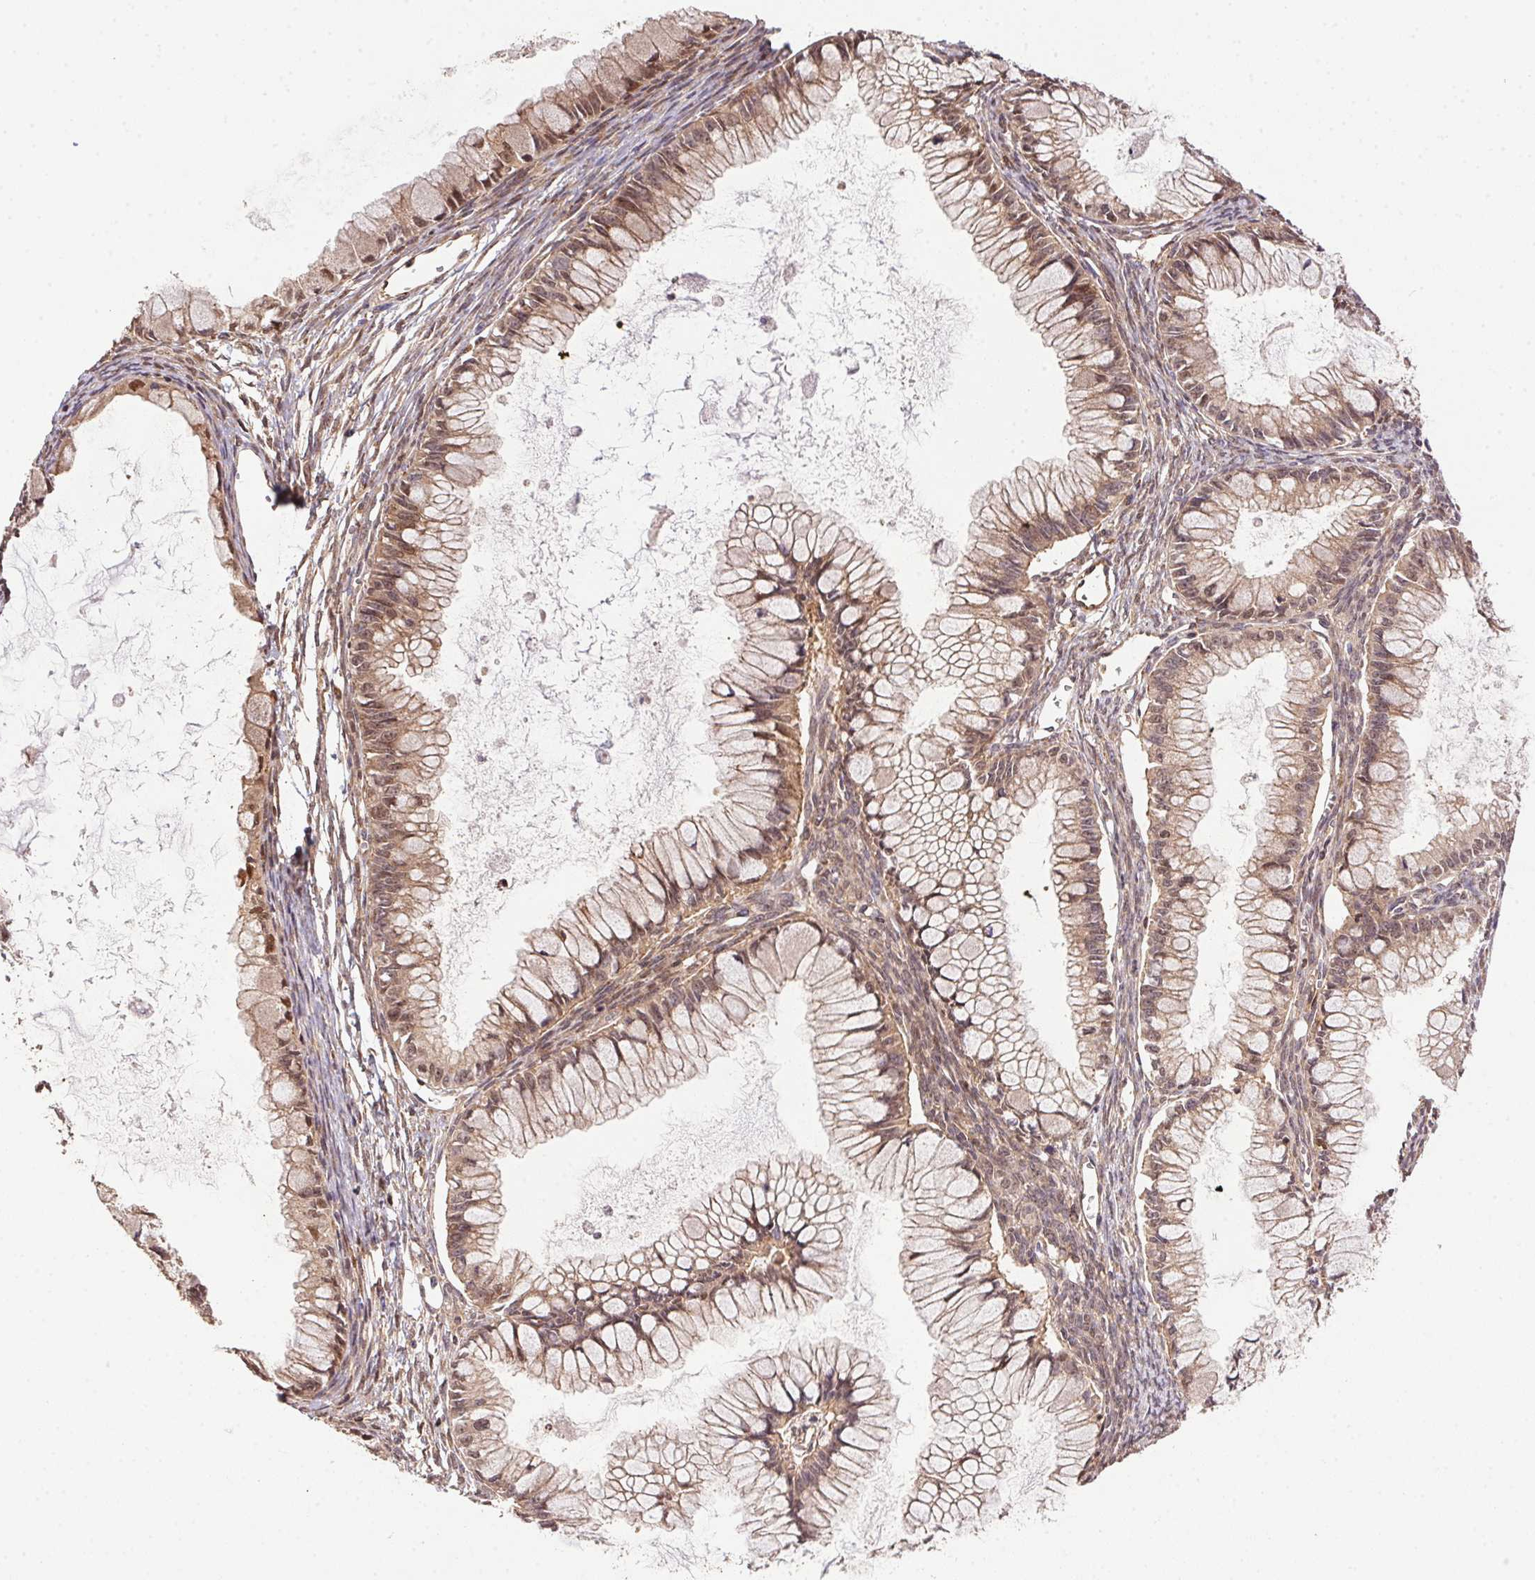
{"staining": {"intensity": "weak", "quantity": ">75%", "location": "cytoplasmic/membranous,nuclear"}, "tissue": "ovarian cancer", "cell_type": "Tumor cells", "image_type": "cancer", "snomed": [{"axis": "morphology", "description": "Cystadenocarcinoma, mucinous, NOS"}, {"axis": "topography", "description": "Ovary"}], "caption": "Ovarian cancer stained with a protein marker exhibits weak staining in tumor cells.", "gene": "MEX3D", "patient": {"sex": "female", "age": 34}}